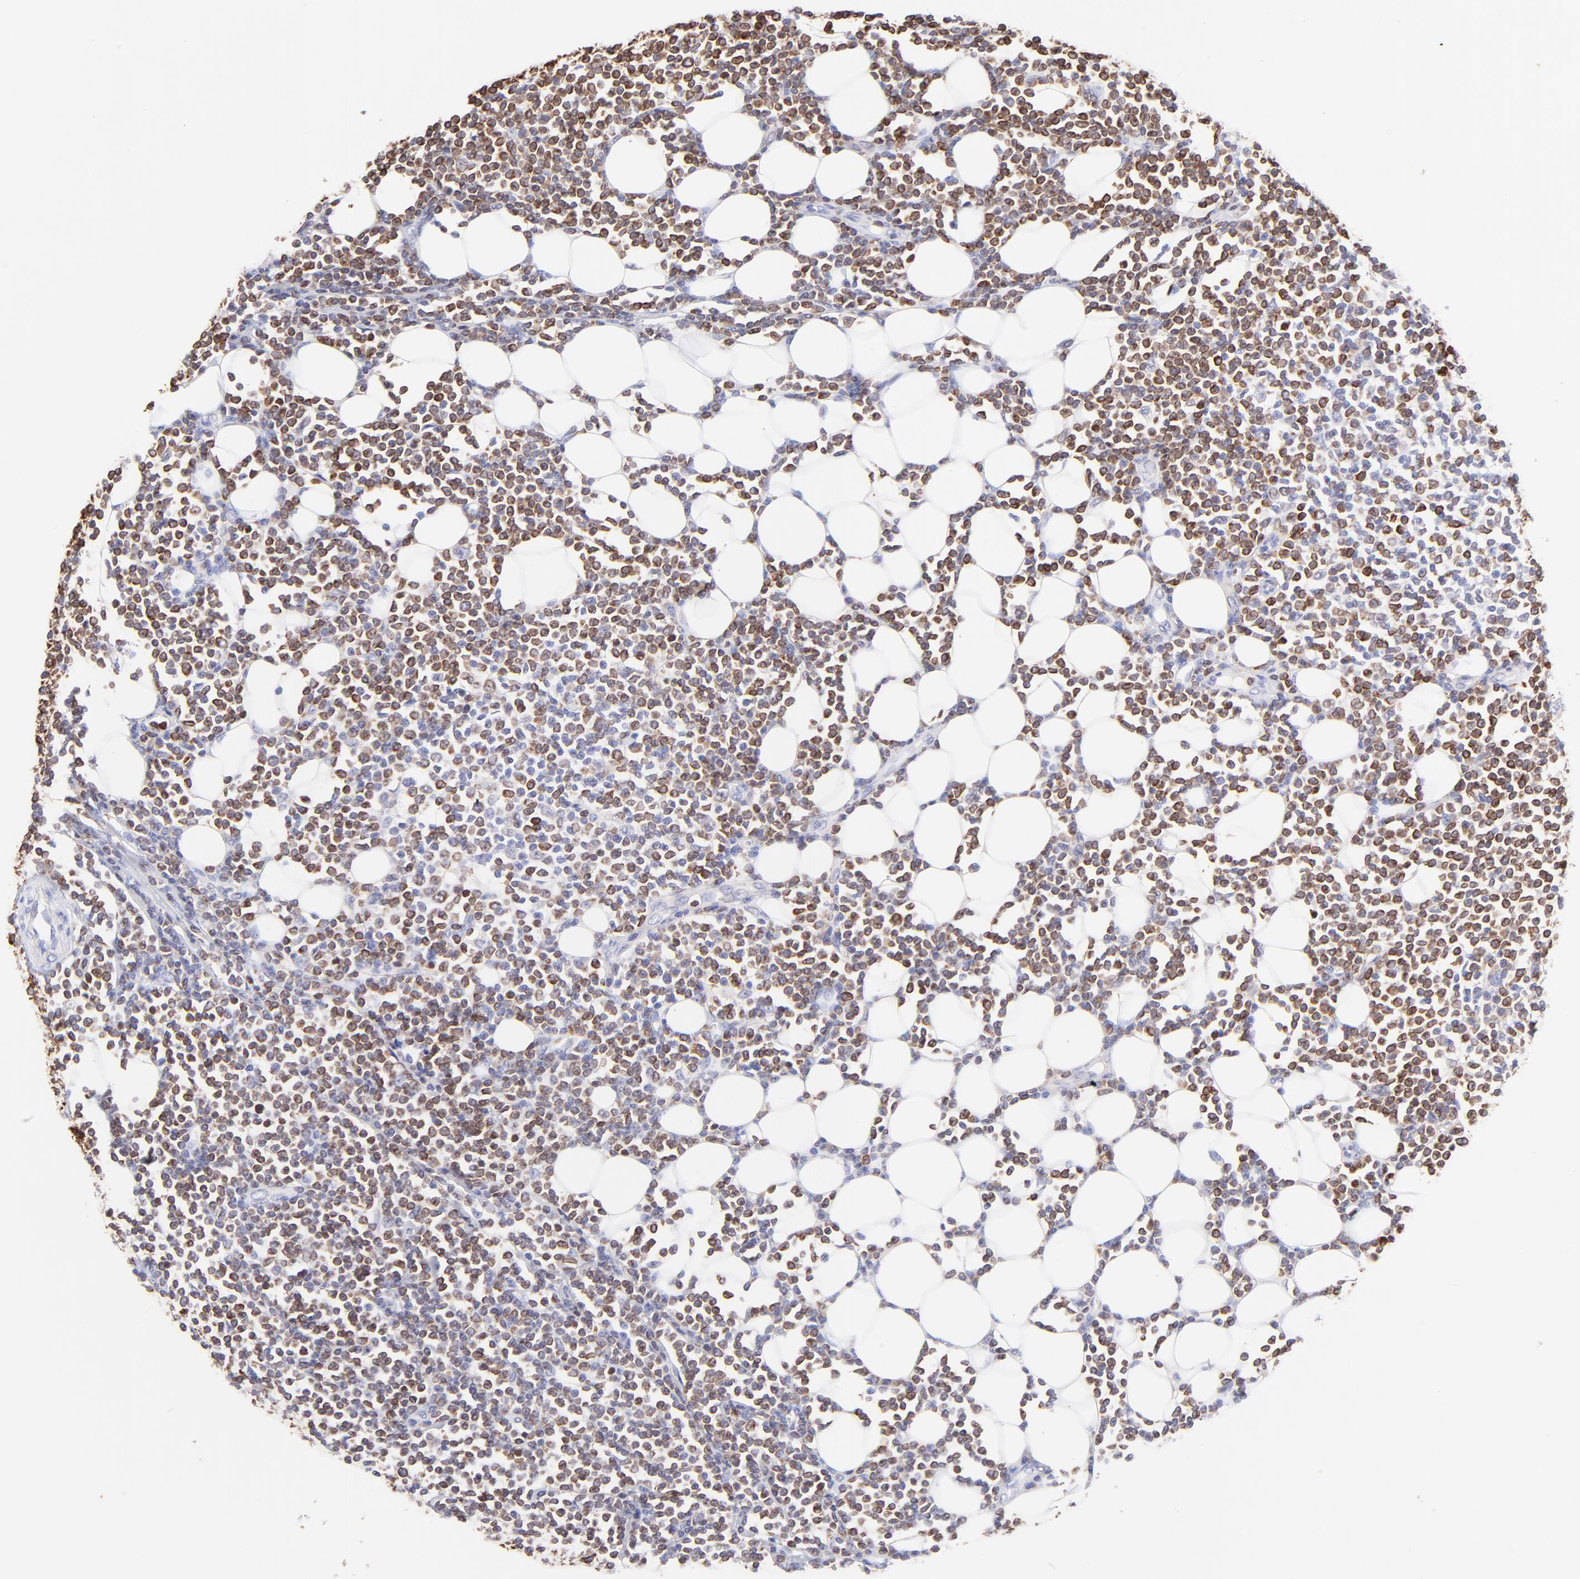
{"staining": {"intensity": "strong", "quantity": "25%-75%", "location": "cytoplasmic/membranous"}, "tissue": "lymphoma", "cell_type": "Tumor cells", "image_type": "cancer", "snomed": [{"axis": "morphology", "description": "Malignant lymphoma, non-Hodgkin's type, Low grade"}, {"axis": "topography", "description": "Soft tissue"}], "caption": "Protein analysis of low-grade malignant lymphoma, non-Hodgkin's type tissue demonstrates strong cytoplasmic/membranous staining in about 25%-75% of tumor cells. (Brightfield microscopy of DAB IHC at high magnification).", "gene": "IRAG2", "patient": {"sex": "male", "age": 92}}